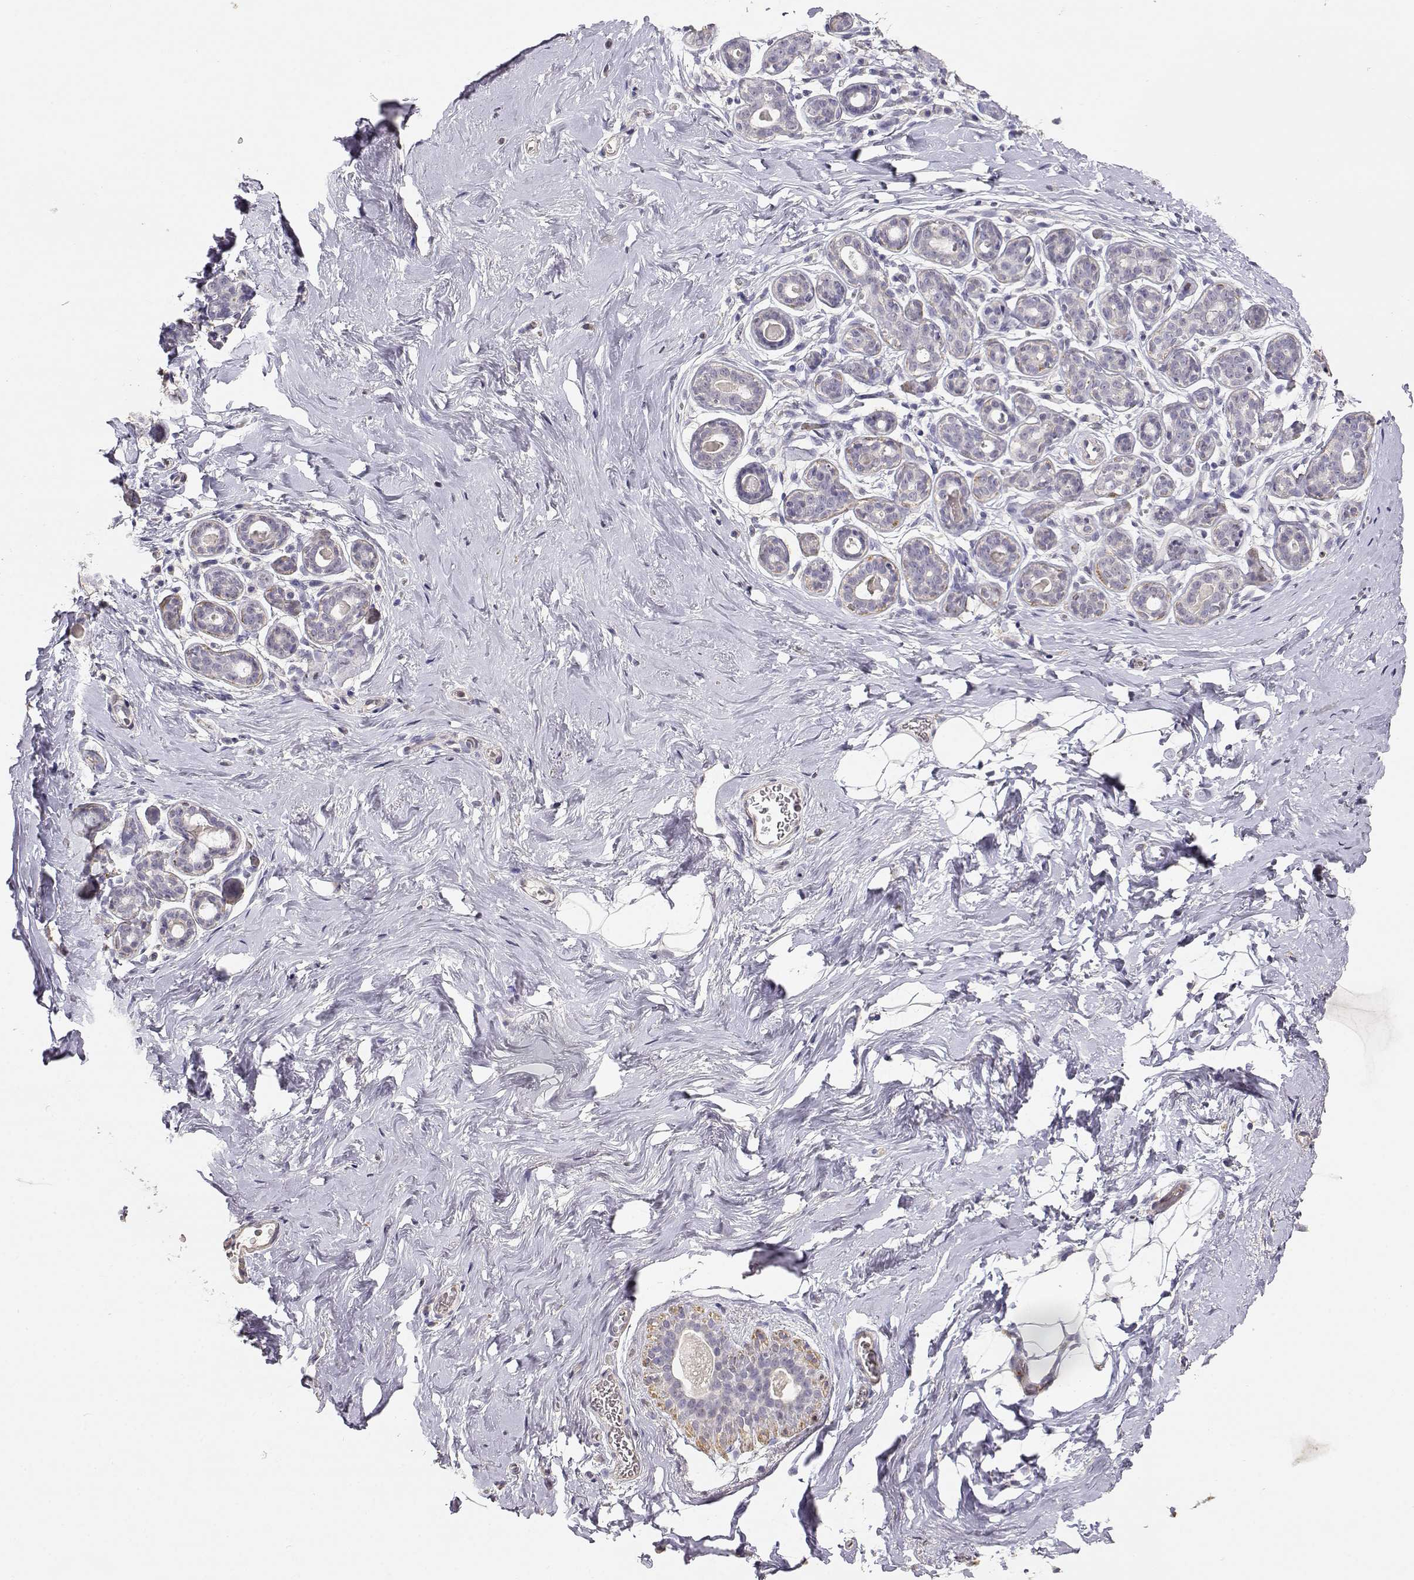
{"staining": {"intensity": "negative", "quantity": "none", "location": "none"}, "tissue": "breast", "cell_type": "Adipocytes", "image_type": "normal", "snomed": [{"axis": "morphology", "description": "Normal tissue, NOS"}, {"axis": "topography", "description": "Skin"}, {"axis": "topography", "description": "Breast"}], "caption": "Adipocytes show no significant expression in normal breast. (DAB (3,3'-diaminobenzidine) immunohistochemistry (IHC) with hematoxylin counter stain).", "gene": "TNFRSF10C", "patient": {"sex": "female", "age": 43}}